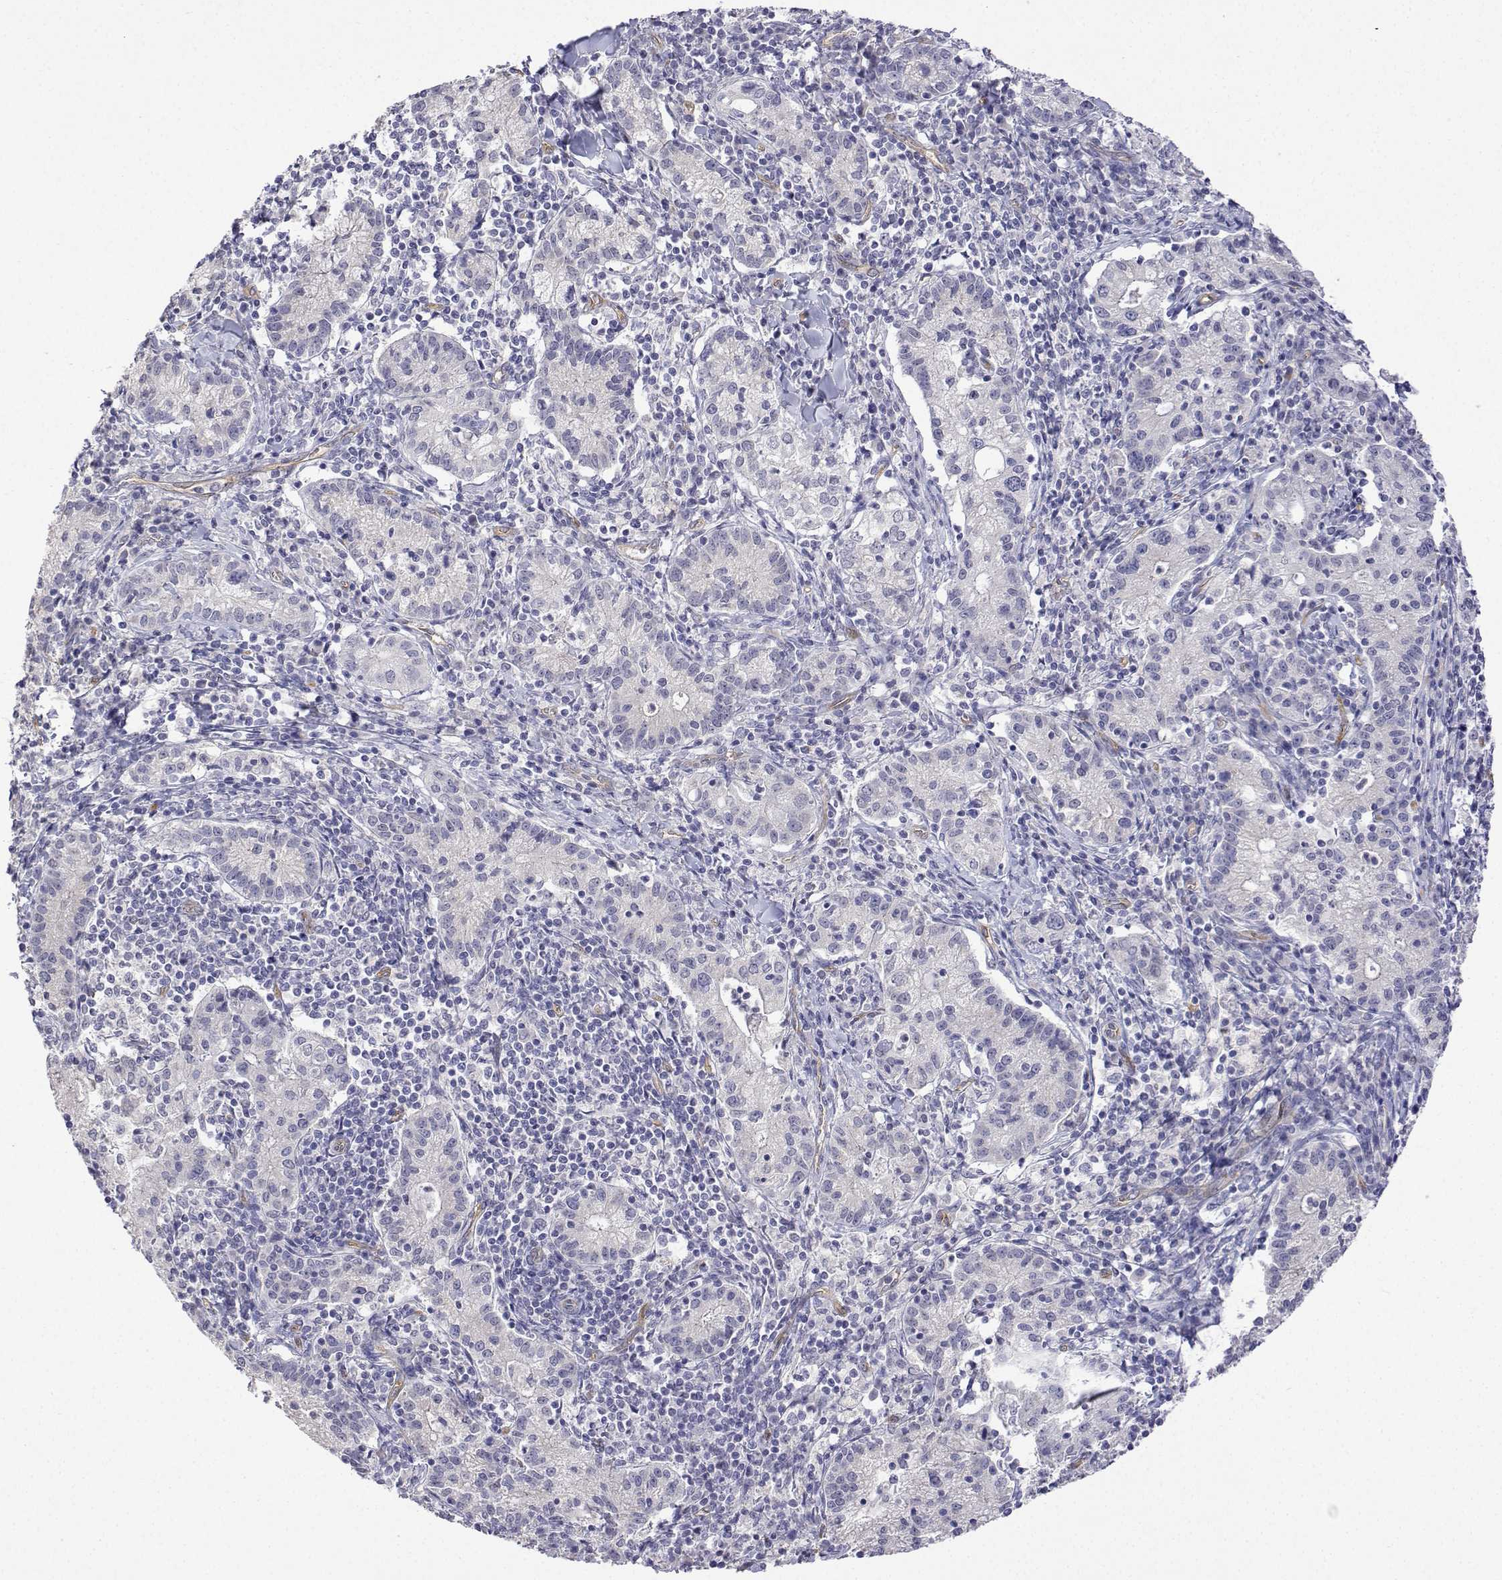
{"staining": {"intensity": "negative", "quantity": "none", "location": "none"}, "tissue": "cervical cancer", "cell_type": "Tumor cells", "image_type": "cancer", "snomed": [{"axis": "morphology", "description": "Normal tissue, NOS"}, {"axis": "morphology", "description": "Adenocarcinoma, NOS"}, {"axis": "topography", "description": "Cervix"}], "caption": "This is an immunohistochemistry photomicrograph of human cervical adenocarcinoma. There is no staining in tumor cells.", "gene": "PLCB1", "patient": {"sex": "female", "age": 44}}